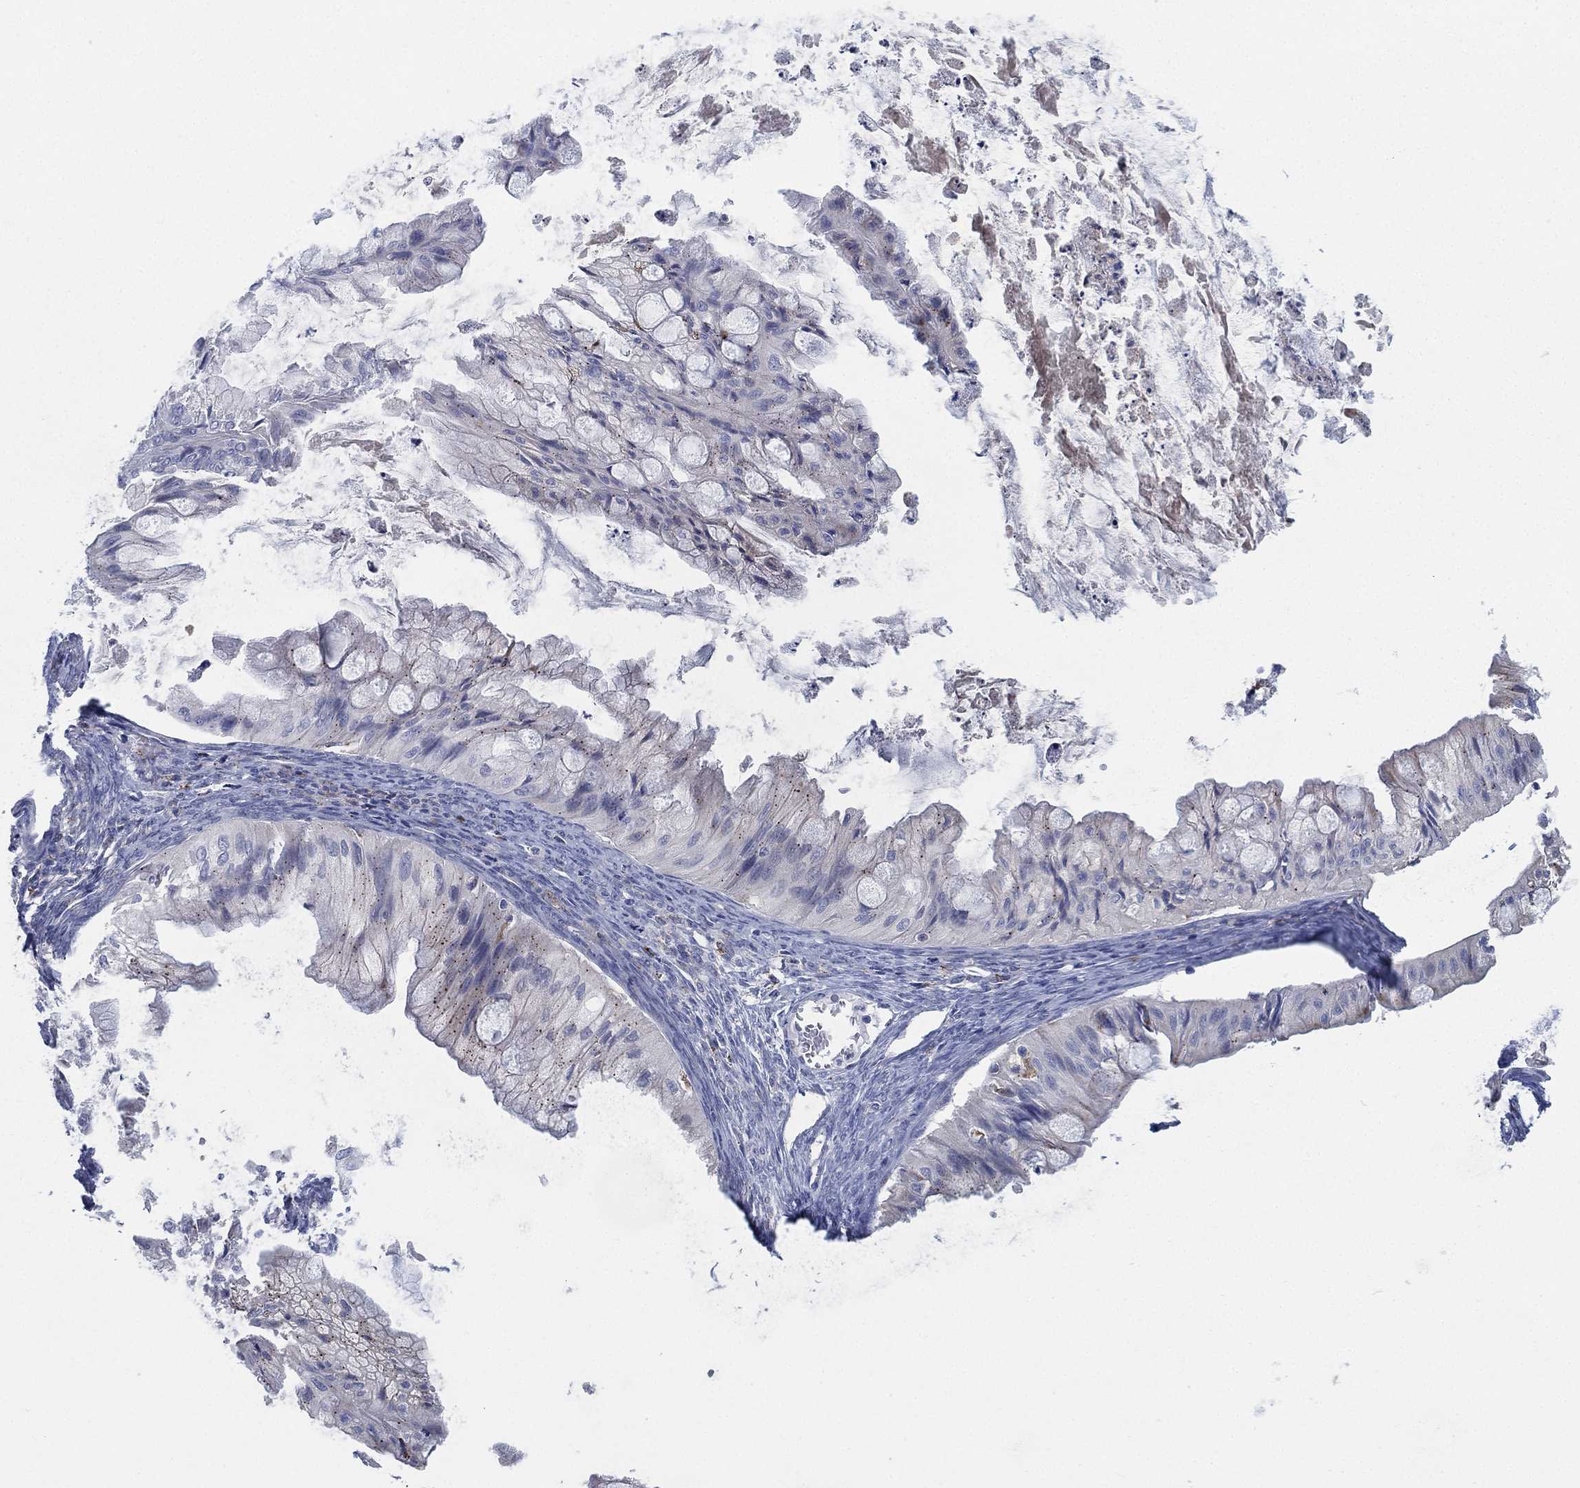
{"staining": {"intensity": "negative", "quantity": "none", "location": "none"}, "tissue": "ovarian cancer", "cell_type": "Tumor cells", "image_type": "cancer", "snomed": [{"axis": "morphology", "description": "Cystadenocarcinoma, mucinous, NOS"}, {"axis": "topography", "description": "Ovary"}], "caption": "The image demonstrates no significant positivity in tumor cells of ovarian cancer.", "gene": "GALNS", "patient": {"sex": "female", "age": 57}}